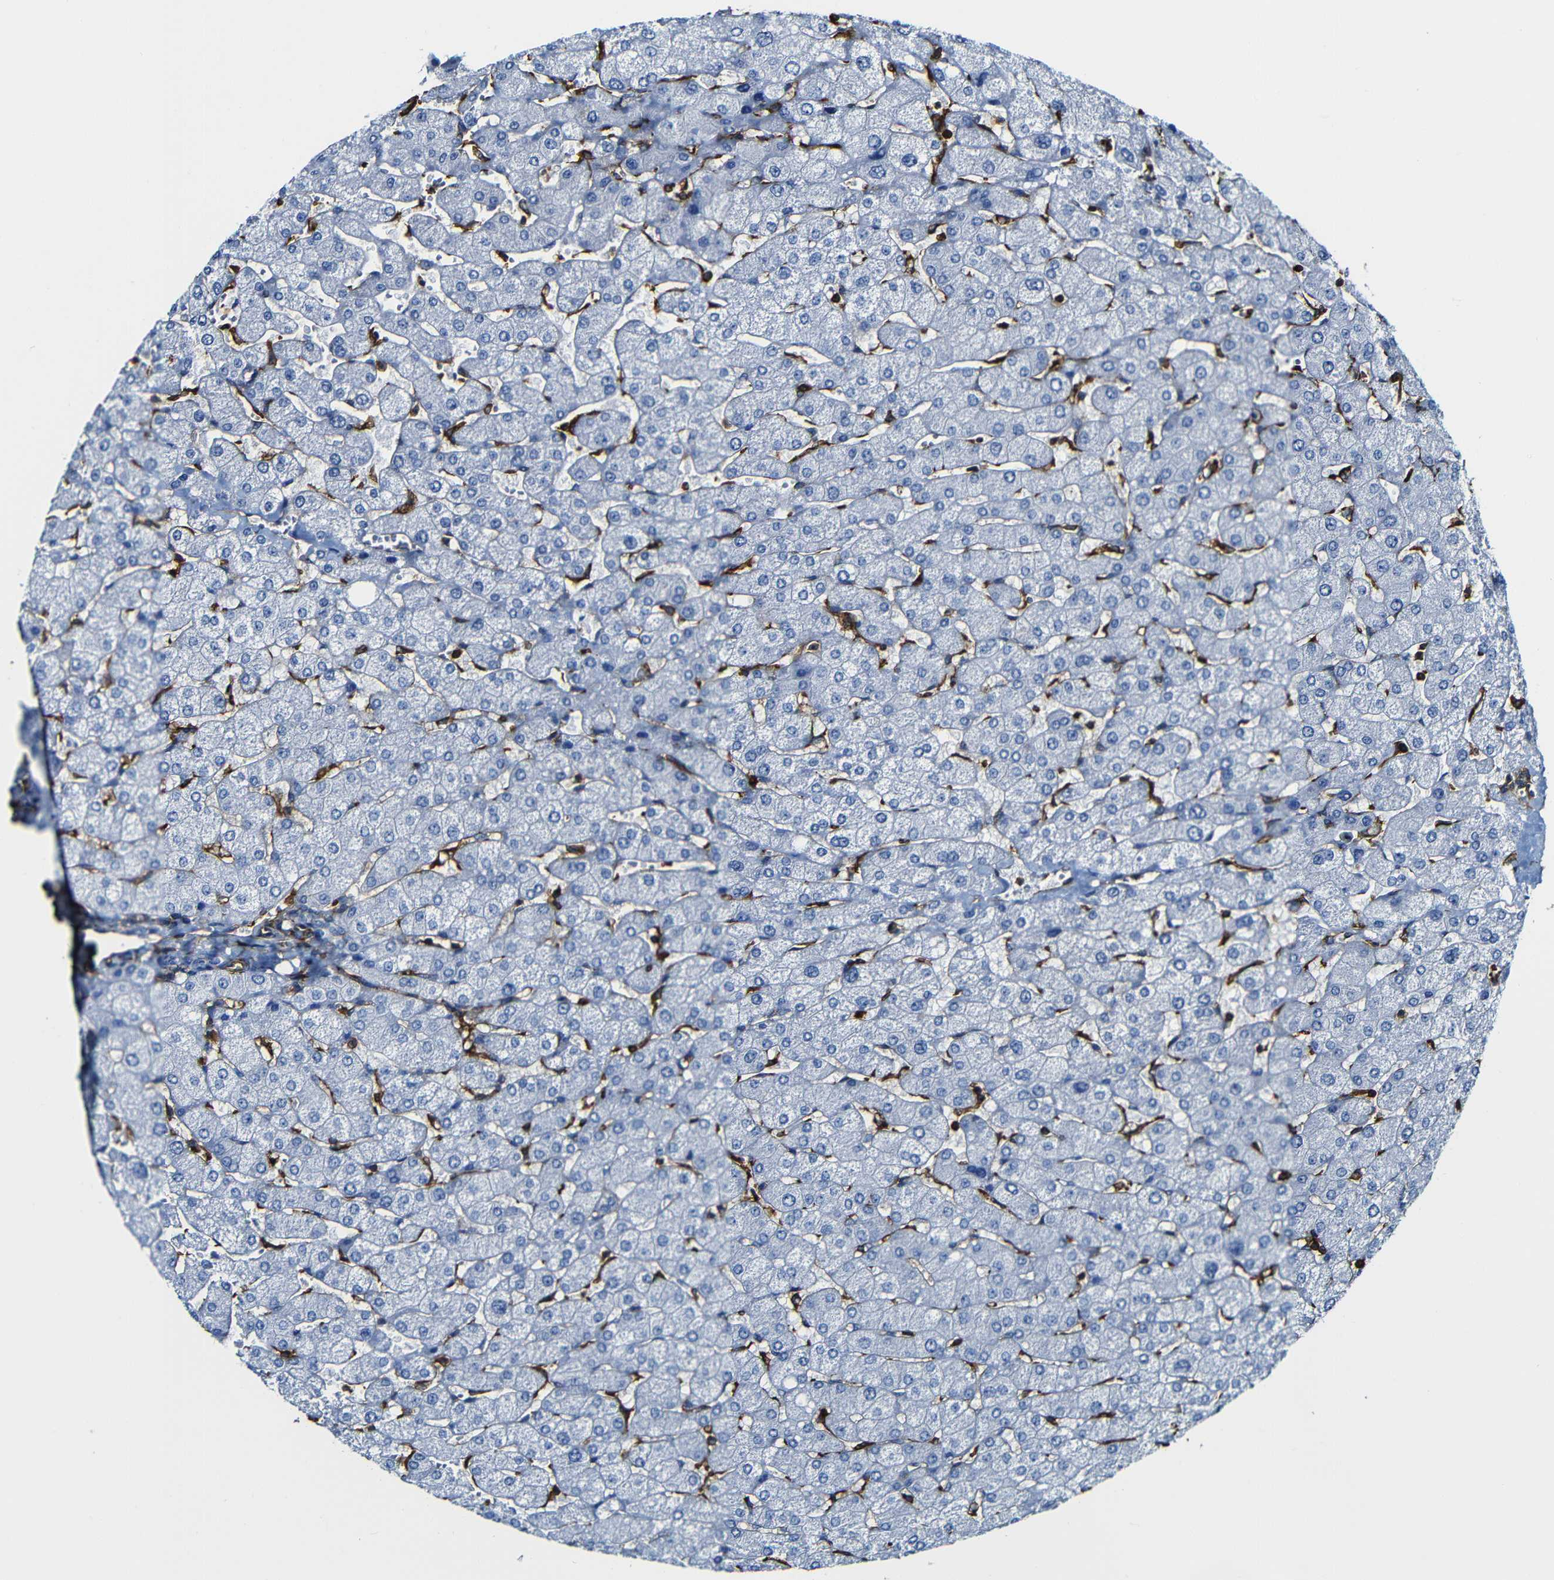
{"staining": {"intensity": "negative", "quantity": "none", "location": "none"}, "tissue": "liver", "cell_type": "Cholangiocytes", "image_type": "normal", "snomed": [{"axis": "morphology", "description": "Normal tissue, NOS"}, {"axis": "topography", "description": "Liver"}], "caption": "This is an IHC micrograph of unremarkable liver. There is no staining in cholangiocytes.", "gene": "MSN", "patient": {"sex": "male", "age": 55}}